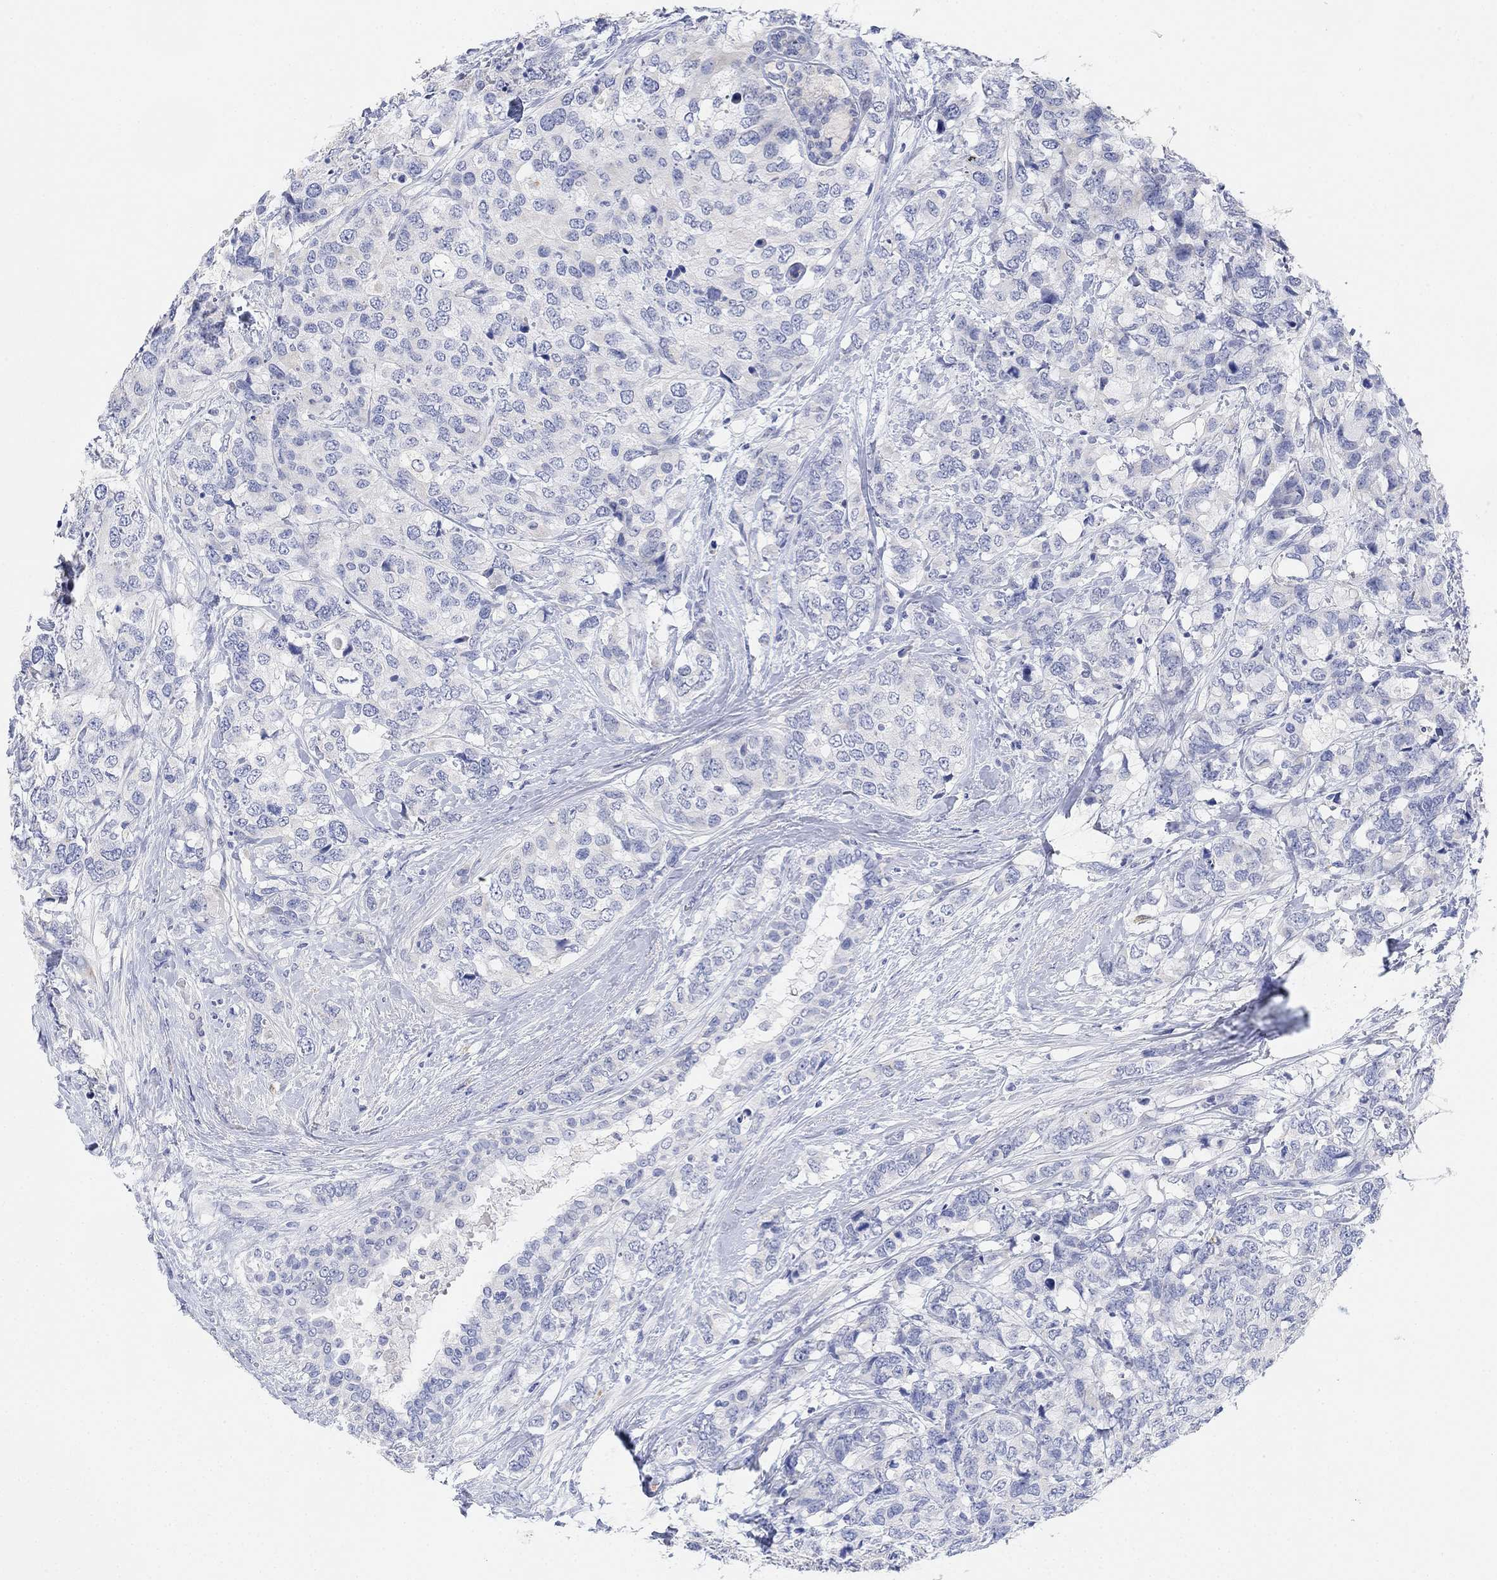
{"staining": {"intensity": "negative", "quantity": "none", "location": "none"}, "tissue": "breast cancer", "cell_type": "Tumor cells", "image_type": "cancer", "snomed": [{"axis": "morphology", "description": "Lobular carcinoma"}, {"axis": "topography", "description": "Breast"}], "caption": "Breast cancer stained for a protein using IHC demonstrates no staining tumor cells.", "gene": "VAT1L", "patient": {"sex": "female", "age": 59}}